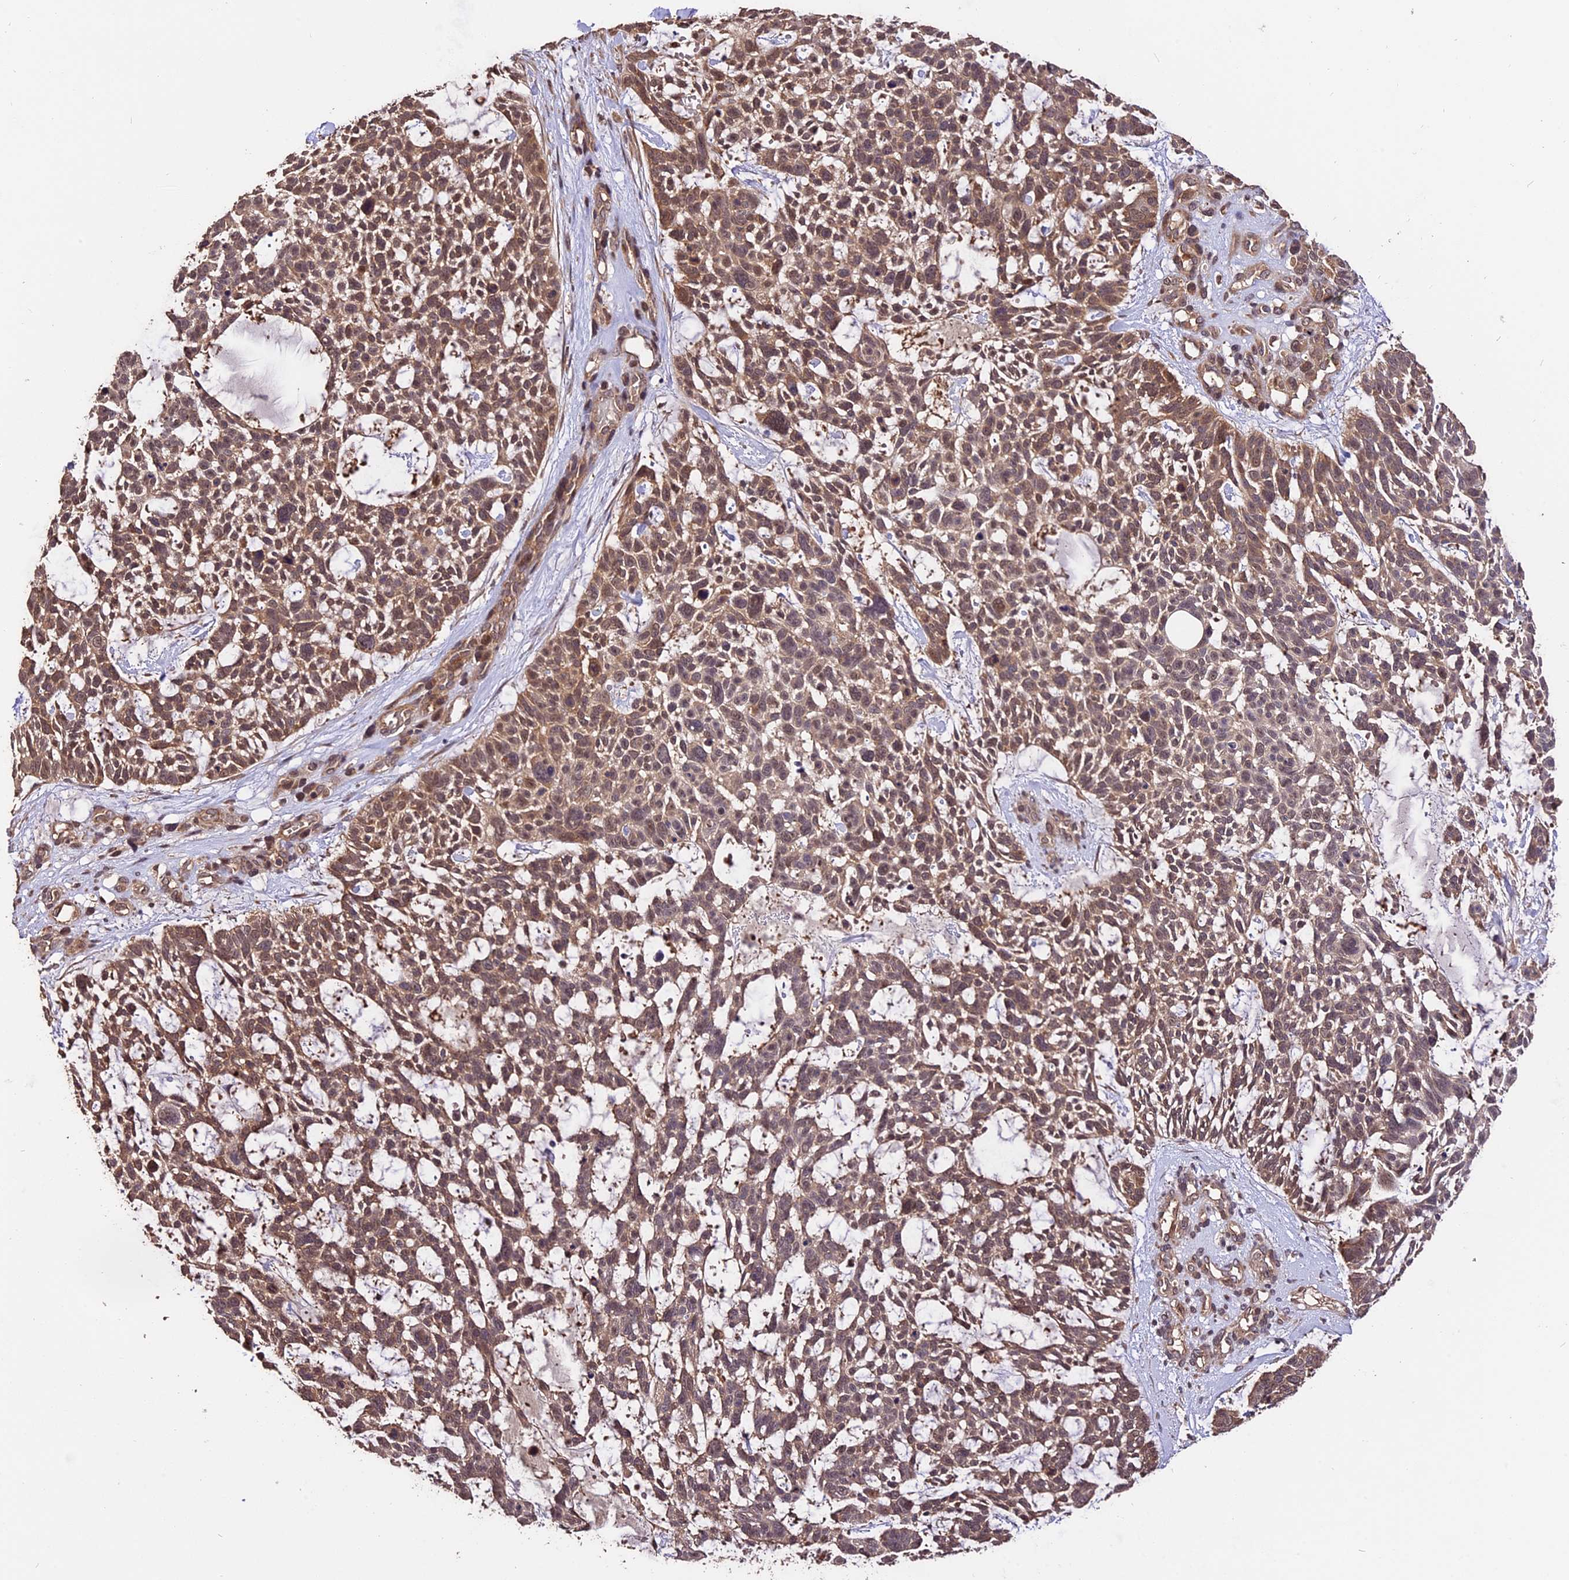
{"staining": {"intensity": "moderate", "quantity": ">75%", "location": "cytoplasmic/membranous"}, "tissue": "skin cancer", "cell_type": "Tumor cells", "image_type": "cancer", "snomed": [{"axis": "morphology", "description": "Basal cell carcinoma"}, {"axis": "topography", "description": "Skin"}], "caption": "The immunohistochemical stain labels moderate cytoplasmic/membranous staining in tumor cells of skin cancer (basal cell carcinoma) tissue. The staining was performed using DAB to visualize the protein expression in brown, while the nuclei were stained in blue with hematoxylin (Magnification: 20x).", "gene": "TRMT1", "patient": {"sex": "male", "age": 88}}